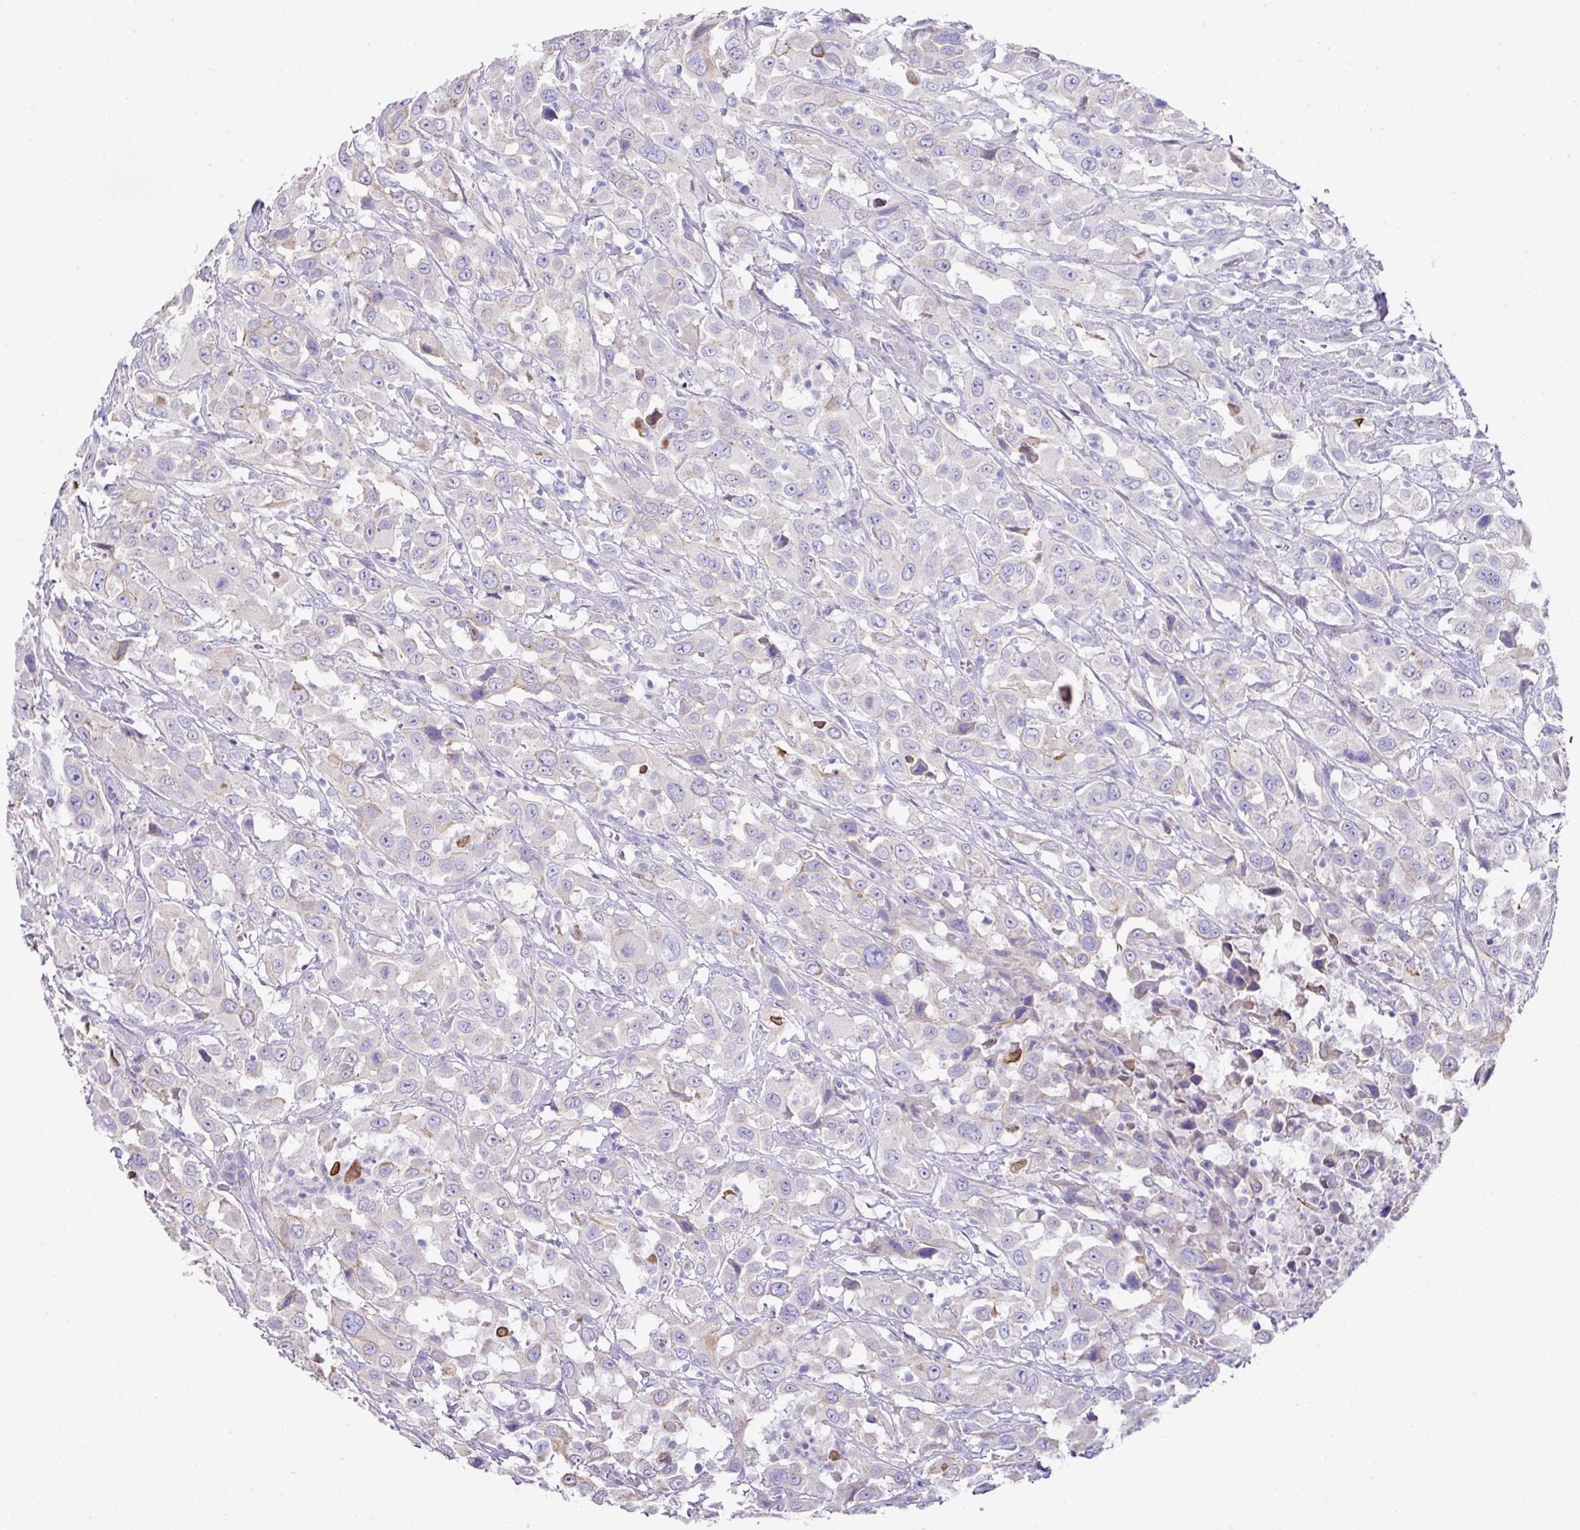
{"staining": {"intensity": "negative", "quantity": "none", "location": "none"}, "tissue": "urothelial cancer", "cell_type": "Tumor cells", "image_type": "cancer", "snomed": [{"axis": "morphology", "description": "Urothelial carcinoma, High grade"}, {"axis": "topography", "description": "Urinary bladder"}], "caption": "There is no significant staining in tumor cells of urothelial cancer.", "gene": "TARM1", "patient": {"sex": "male", "age": 61}}